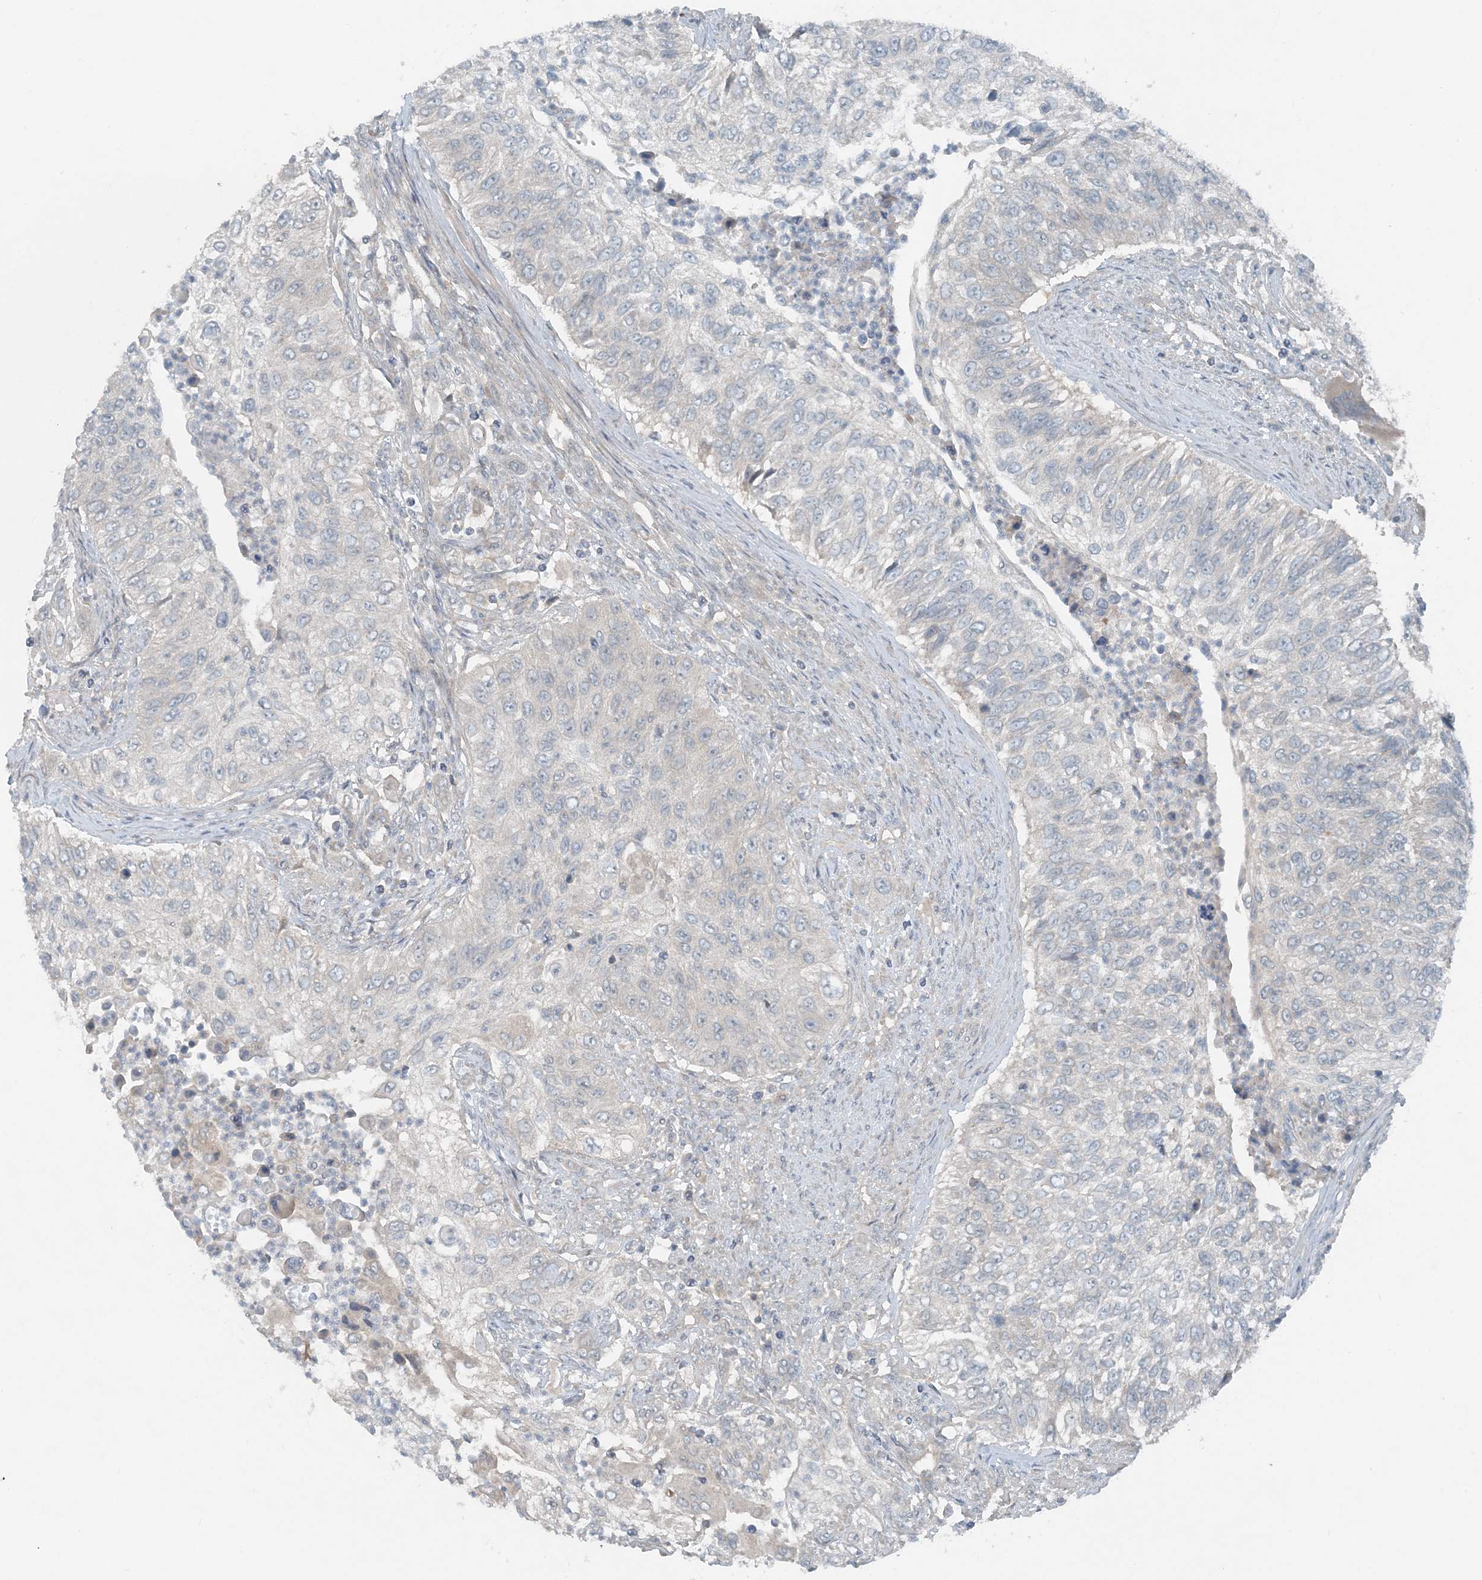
{"staining": {"intensity": "negative", "quantity": "none", "location": "none"}, "tissue": "urothelial cancer", "cell_type": "Tumor cells", "image_type": "cancer", "snomed": [{"axis": "morphology", "description": "Urothelial carcinoma, High grade"}, {"axis": "topography", "description": "Urinary bladder"}], "caption": "Tumor cells are negative for protein expression in human urothelial carcinoma (high-grade).", "gene": "MITD1", "patient": {"sex": "female", "age": 60}}